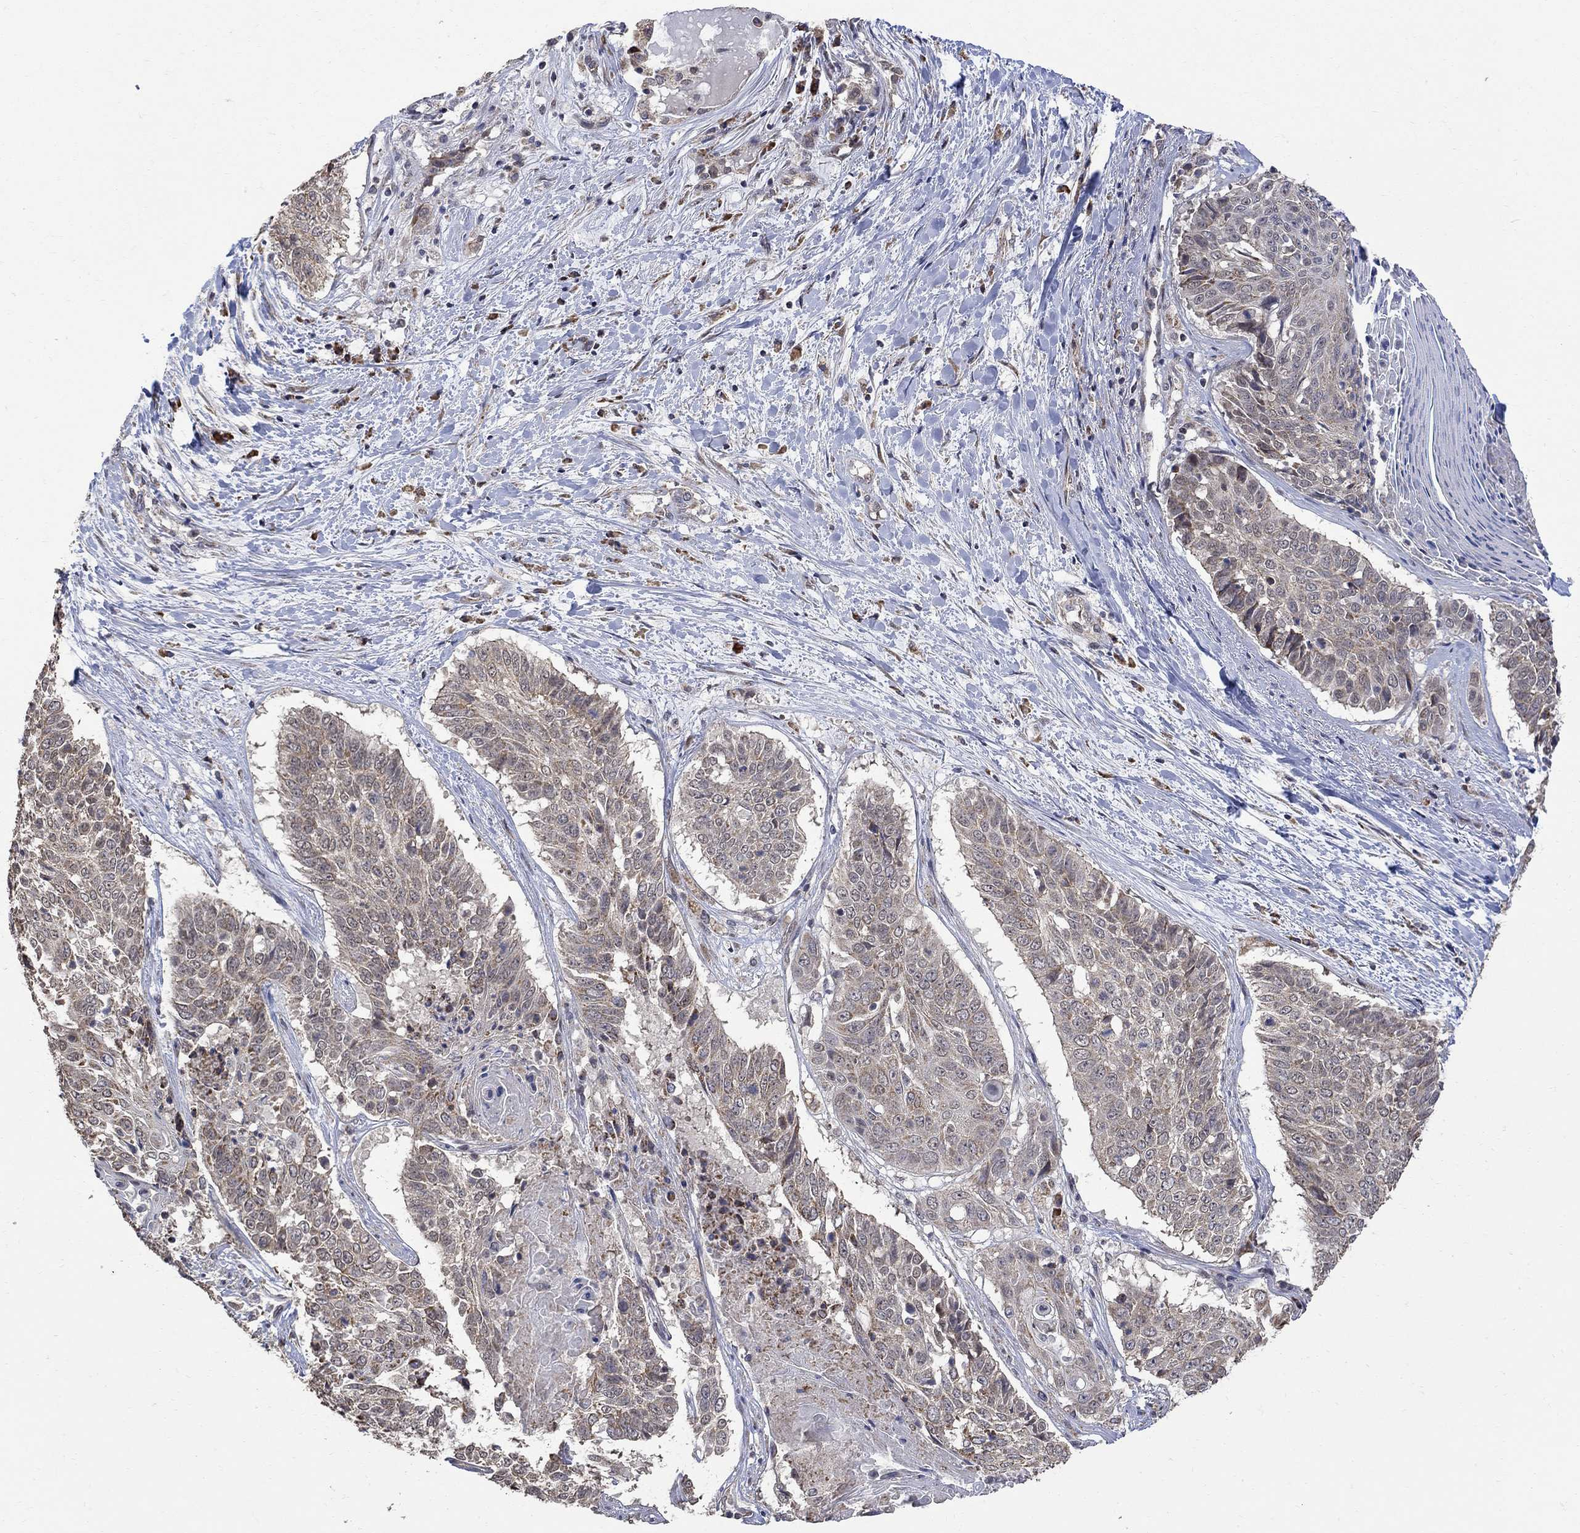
{"staining": {"intensity": "negative", "quantity": "none", "location": "none"}, "tissue": "lung cancer", "cell_type": "Tumor cells", "image_type": "cancer", "snomed": [{"axis": "morphology", "description": "Squamous cell carcinoma, NOS"}, {"axis": "topography", "description": "Lung"}], "caption": "The micrograph exhibits no staining of tumor cells in squamous cell carcinoma (lung).", "gene": "ANKRA2", "patient": {"sex": "male", "age": 64}}